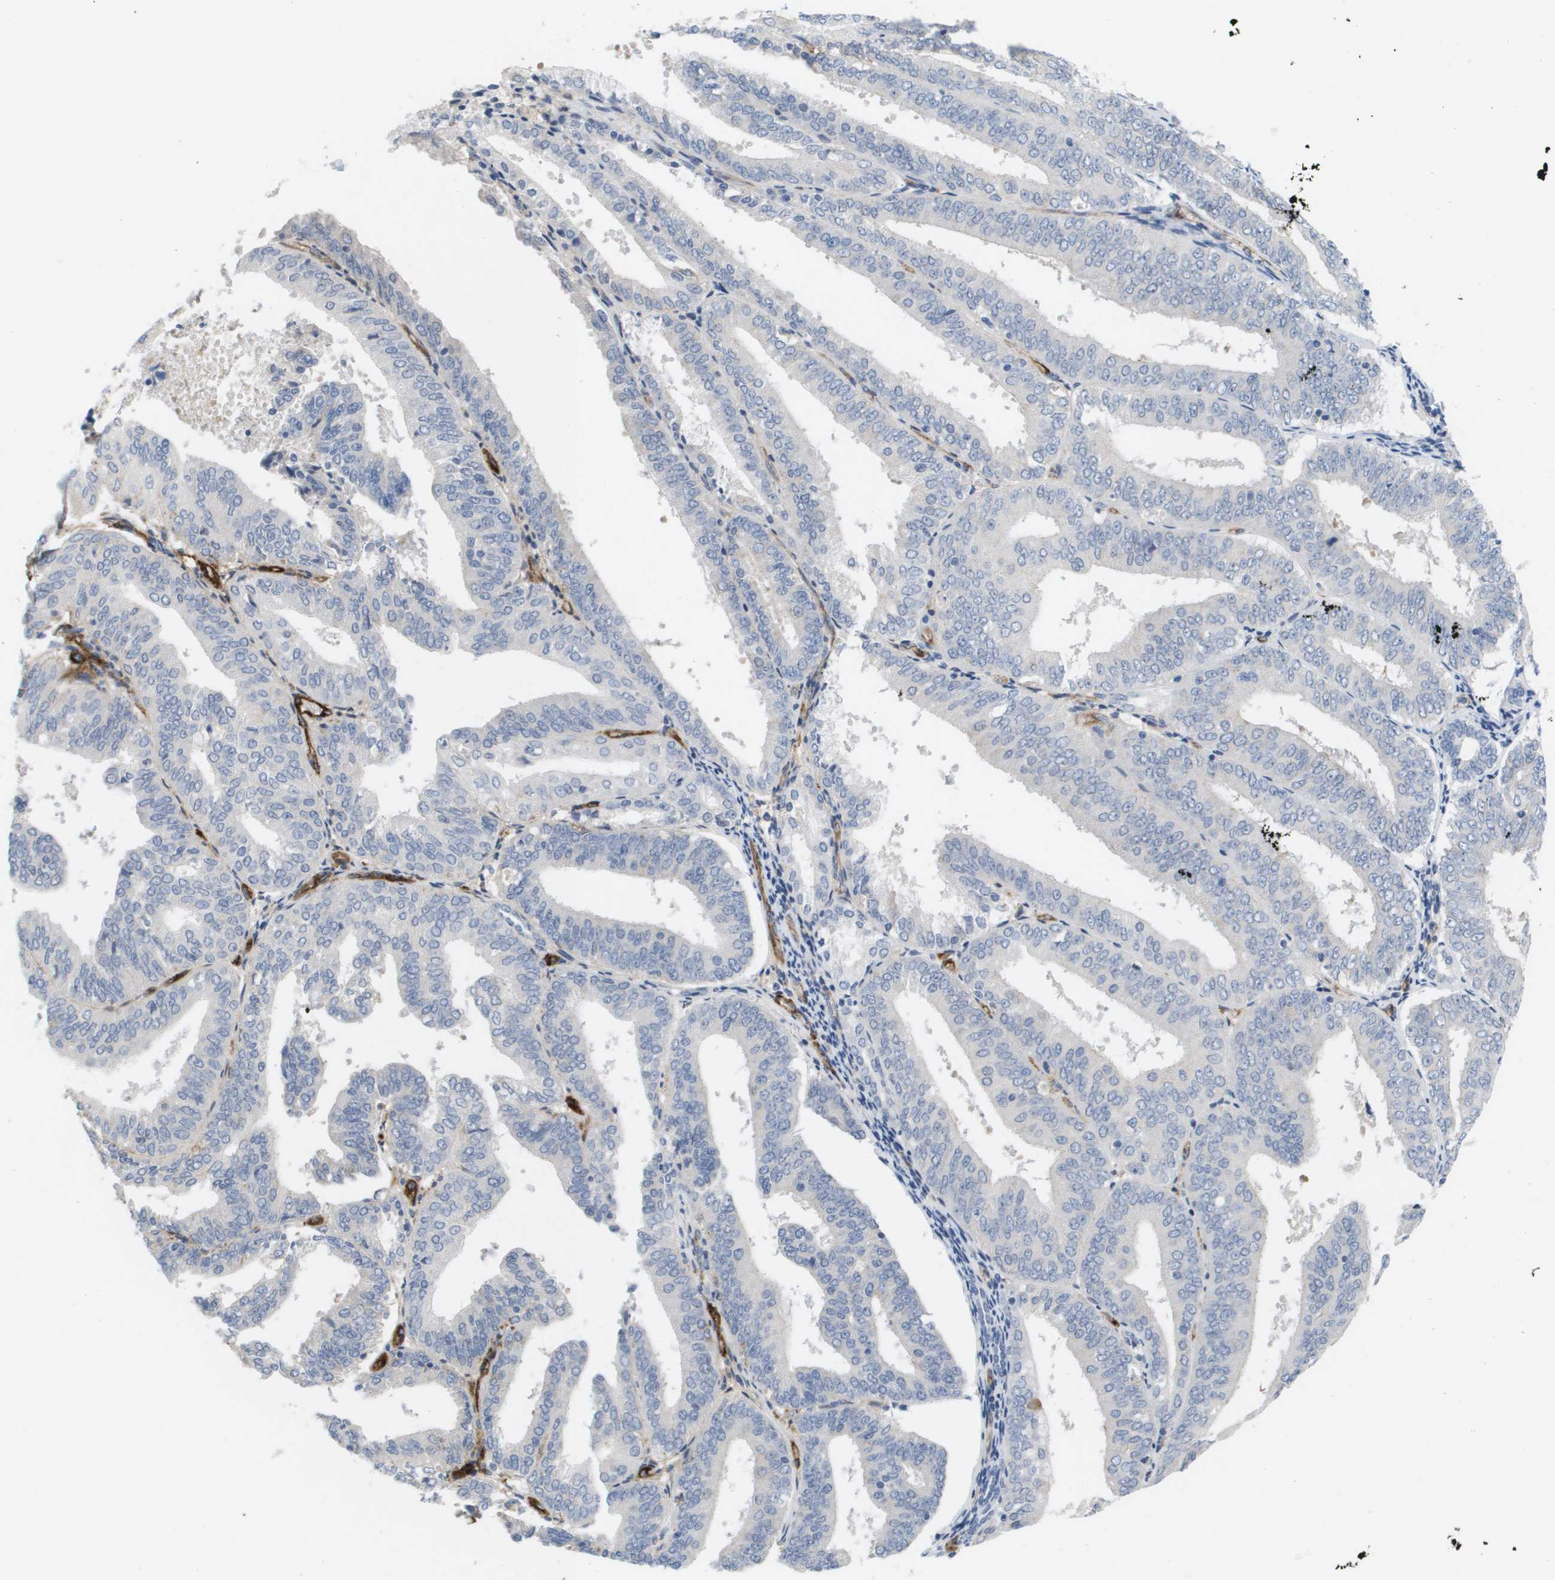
{"staining": {"intensity": "negative", "quantity": "none", "location": "none"}, "tissue": "endometrial cancer", "cell_type": "Tumor cells", "image_type": "cancer", "snomed": [{"axis": "morphology", "description": "Adenocarcinoma, NOS"}, {"axis": "topography", "description": "Endometrium"}], "caption": "High magnification brightfield microscopy of endometrial adenocarcinoma stained with DAB (brown) and counterstained with hematoxylin (blue): tumor cells show no significant expression.", "gene": "ANGPT2", "patient": {"sex": "female", "age": 63}}